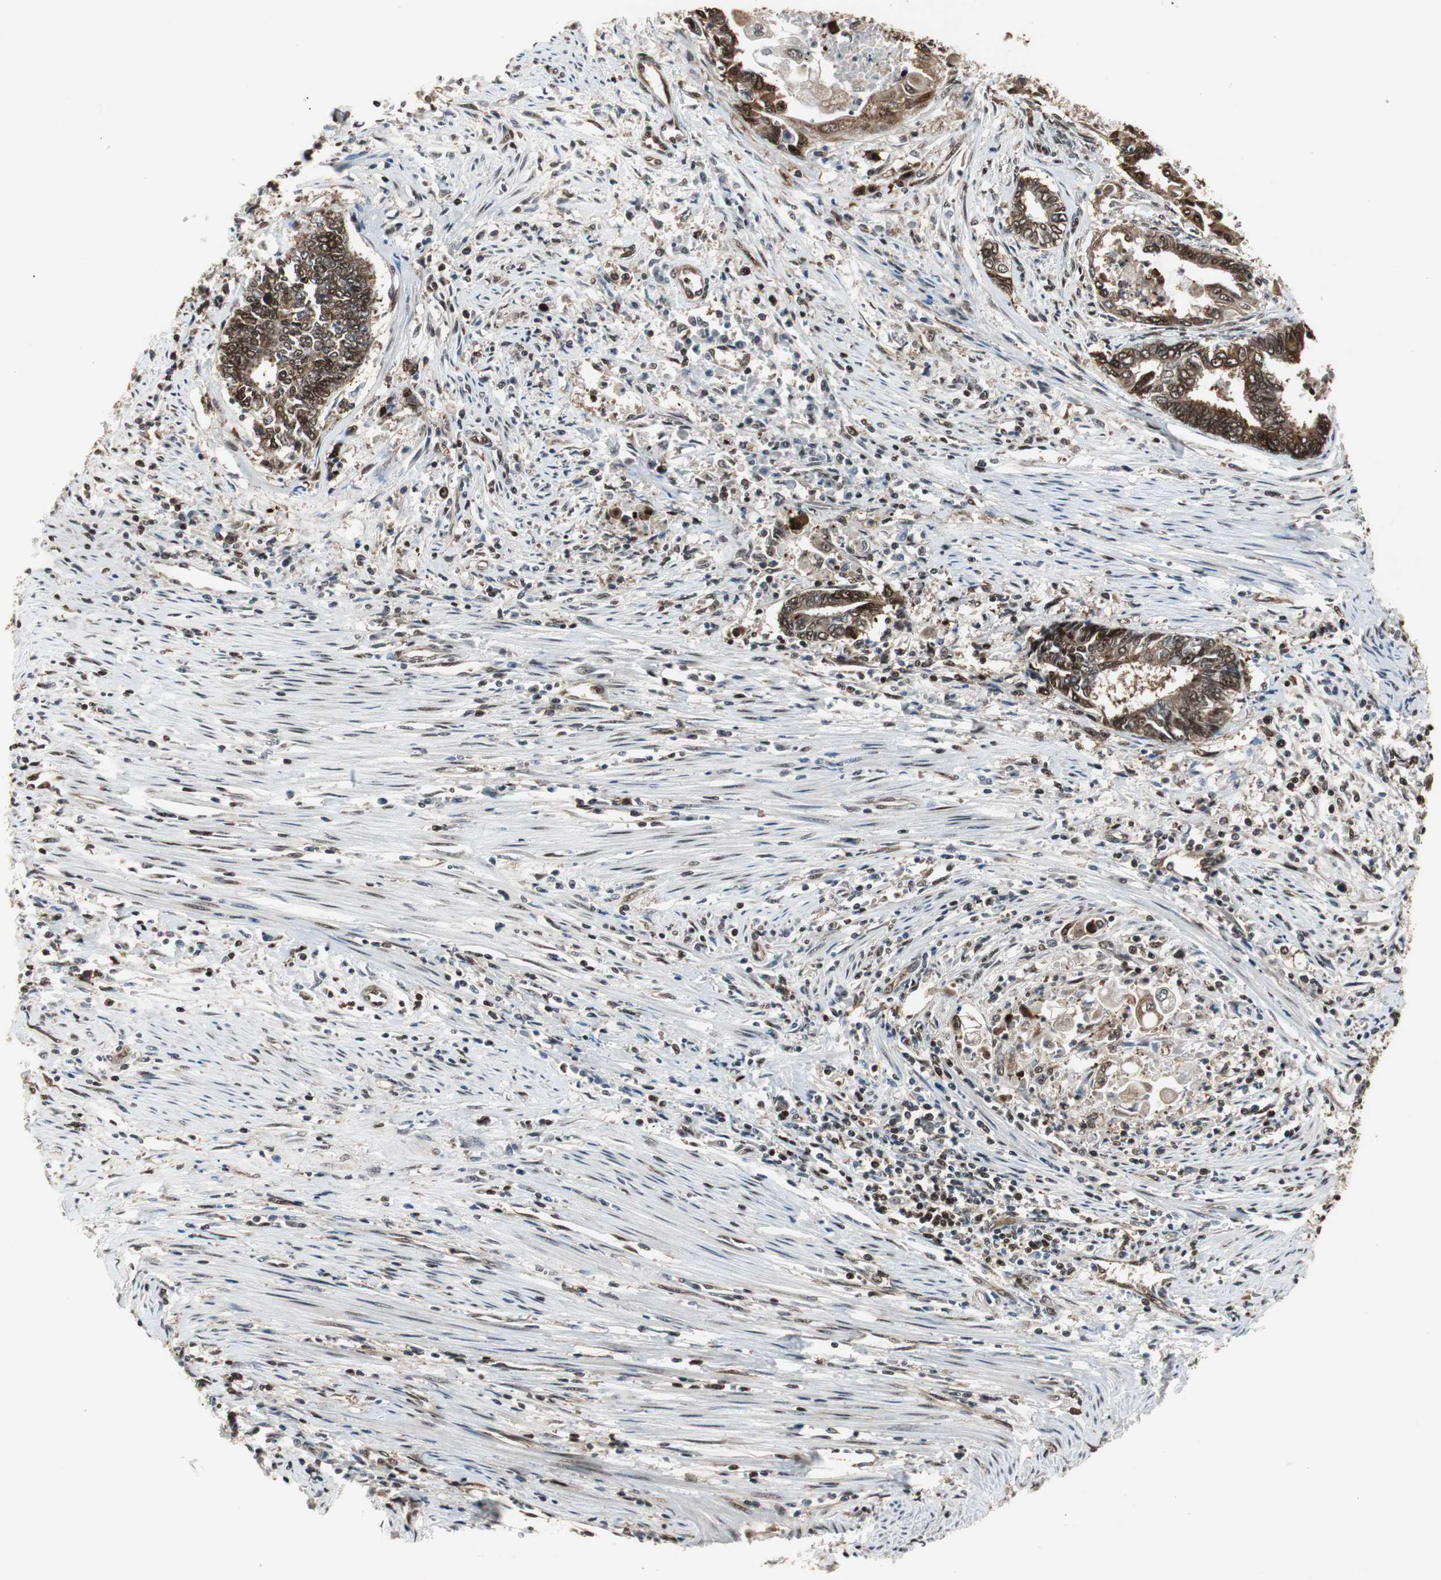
{"staining": {"intensity": "strong", "quantity": ">75%", "location": "cytoplasmic/membranous,nuclear"}, "tissue": "endometrial cancer", "cell_type": "Tumor cells", "image_type": "cancer", "snomed": [{"axis": "morphology", "description": "Adenocarcinoma, NOS"}, {"axis": "topography", "description": "Uterus"}, {"axis": "topography", "description": "Endometrium"}], "caption": "Immunohistochemistry (DAB (3,3'-diaminobenzidine)) staining of endometrial cancer exhibits strong cytoplasmic/membranous and nuclear protein positivity in approximately >75% of tumor cells.", "gene": "ACLY", "patient": {"sex": "female", "age": 70}}